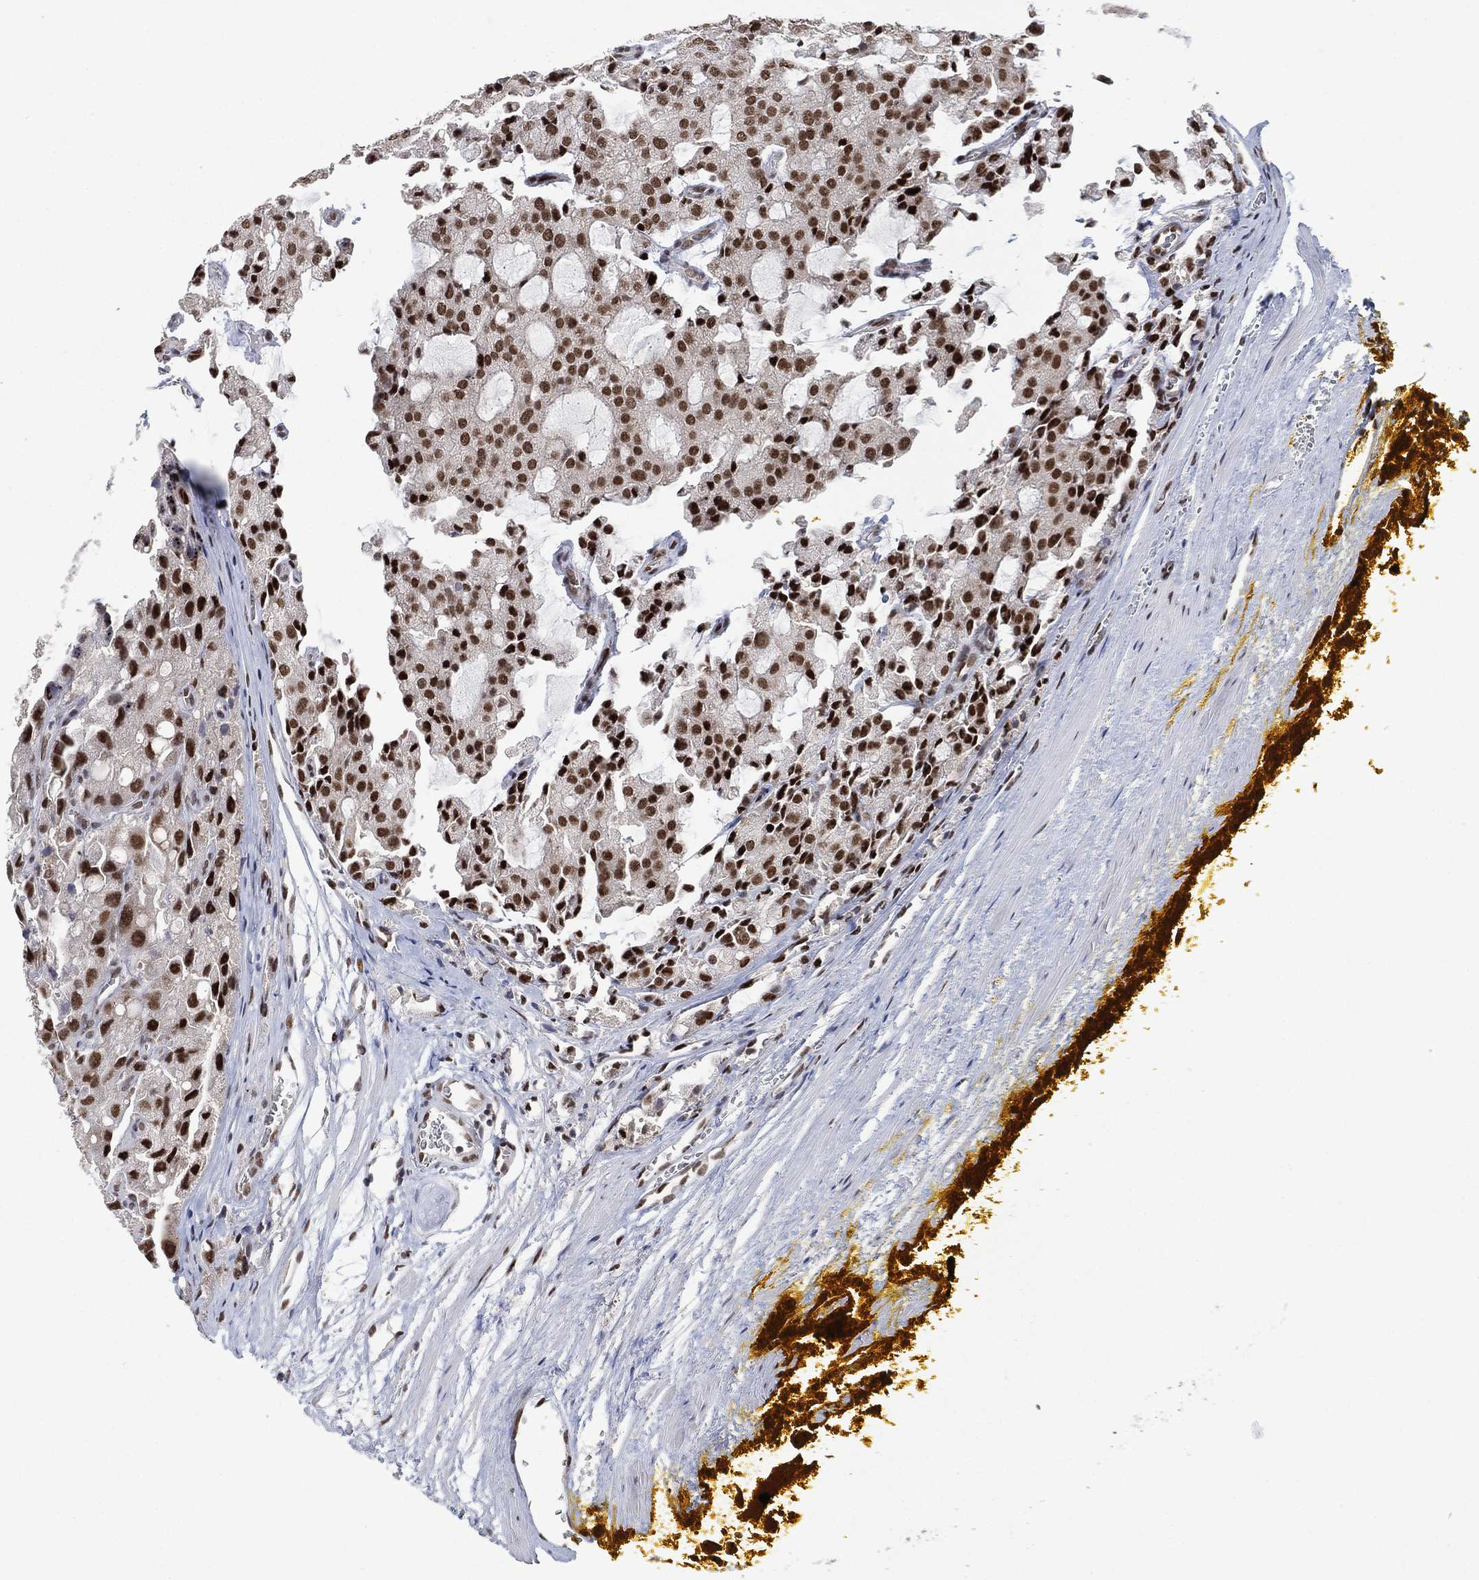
{"staining": {"intensity": "strong", "quantity": "25%-75%", "location": "nuclear"}, "tissue": "prostate cancer", "cell_type": "Tumor cells", "image_type": "cancer", "snomed": [{"axis": "morphology", "description": "Adenocarcinoma, NOS"}, {"axis": "topography", "description": "Prostate and seminal vesicle, NOS"}, {"axis": "topography", "description": "Prostate"}], "caption": "A high amount of strong nuclear staining is appreciated in about 25%-75% of tumor cells in prostate adenocarcinoma tissue. The staining was performed using DAB (3,3'-diaminobenzidine) to visualize the protein expression in brown, while the nuclei were stained in blue with hematoxylin (Magnification: 20x).", "gene": "YLPM1", "patient": {"sex": "male", "age": 67}}